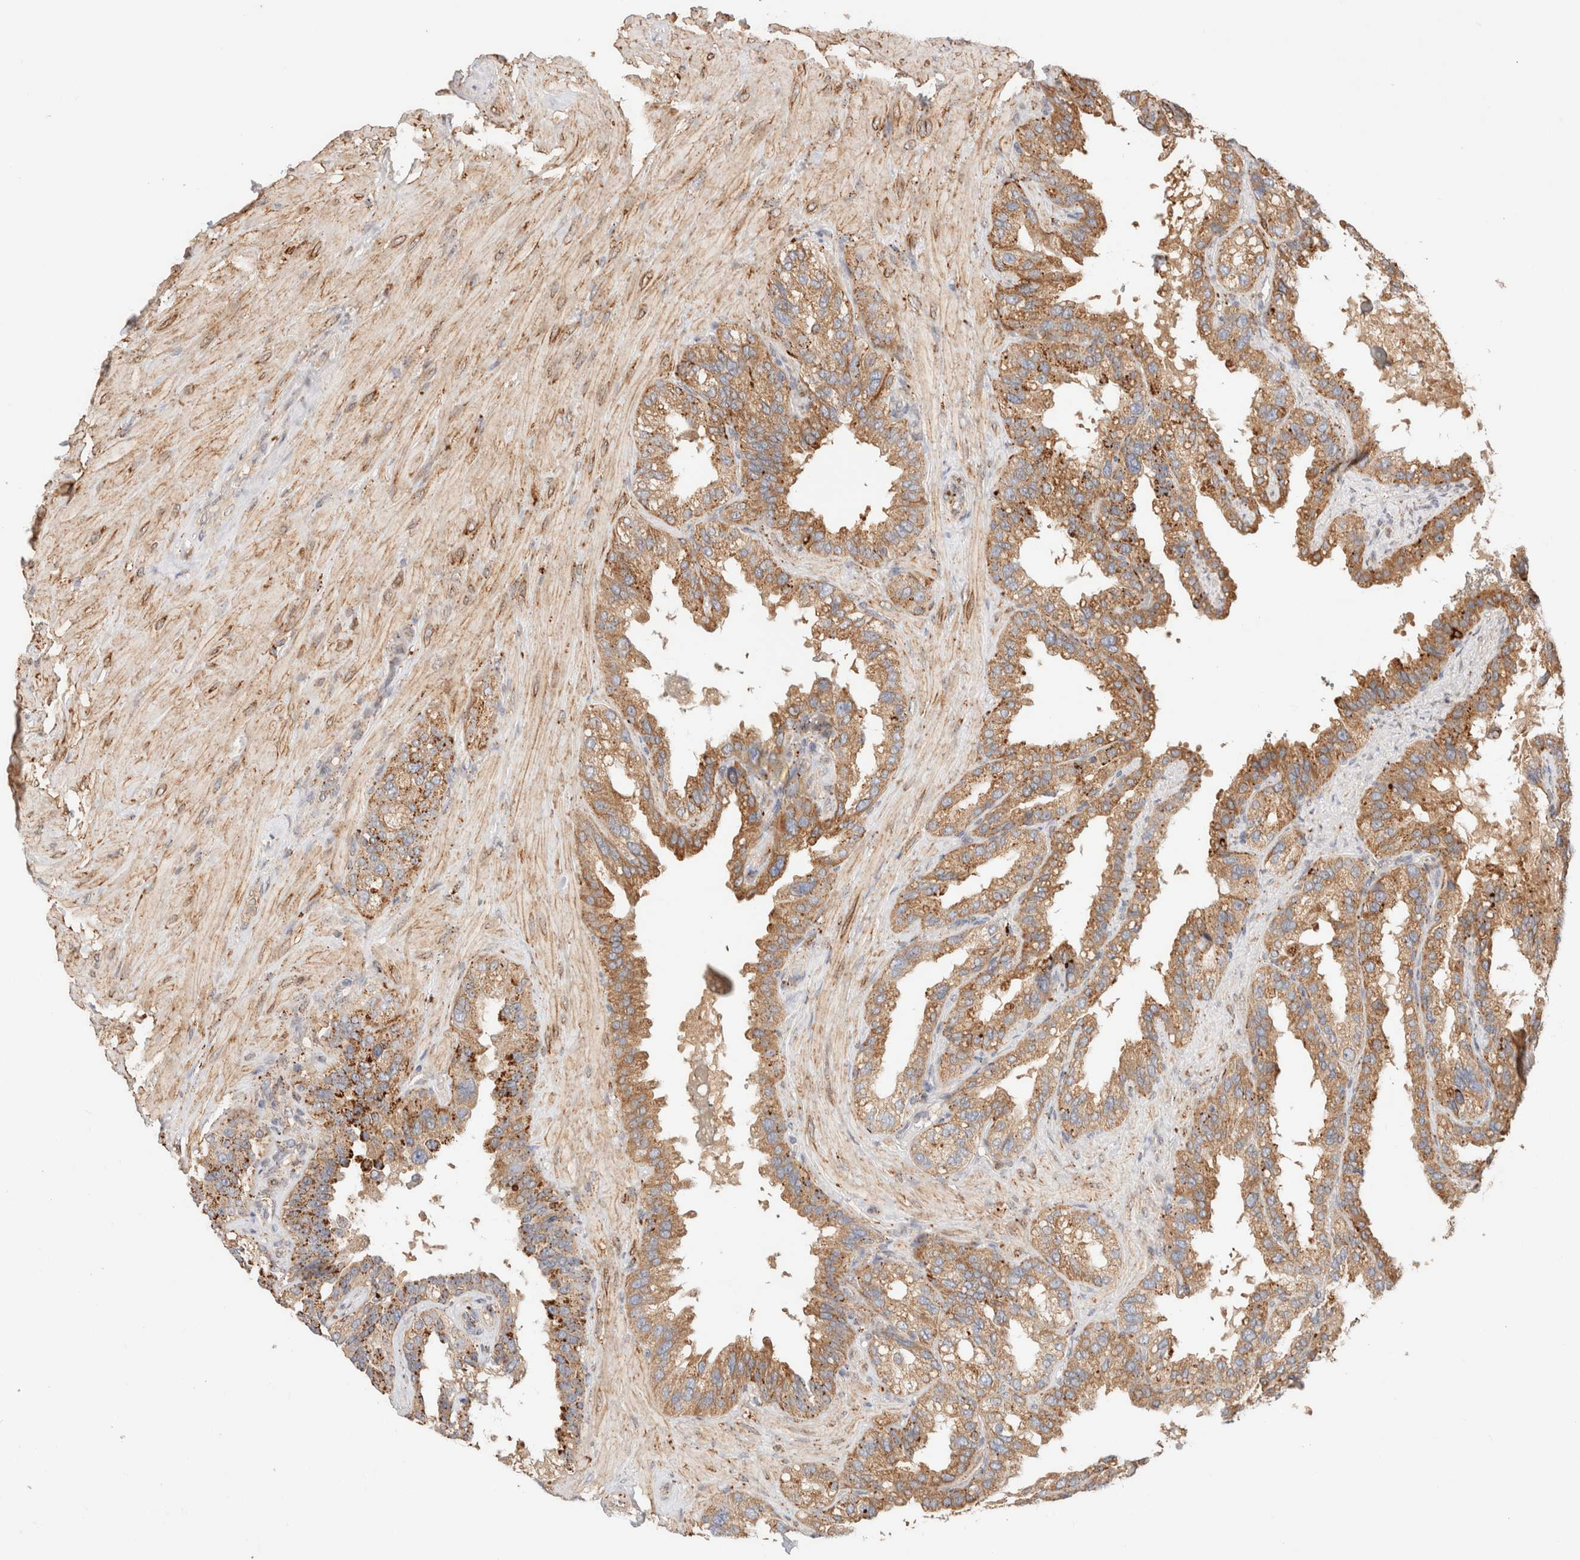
{"staining": {"intensity": "moderate", "quantity": ">75%", "location": "cytoplasmic/membranous"}, "tissue": "seminal vesicle", "cell_type": "Glandular cells", "image_type": "normal", "snomed": [{"axis": "morphology", "description": "Normal tissue, NOS"}, {"axis": "topography", "description": "Seminal veicle"}], "caption": "Immunohistochemical staining of benign human seminal vesicle reveals moderate cytoplasmic/membranous protein staining in about >75% of glandular cells. The protein is shown in brown color, while the nuclei are stained blue.", "gene": "RABEPK", "patient": {"sex": "male", "age": 68}}